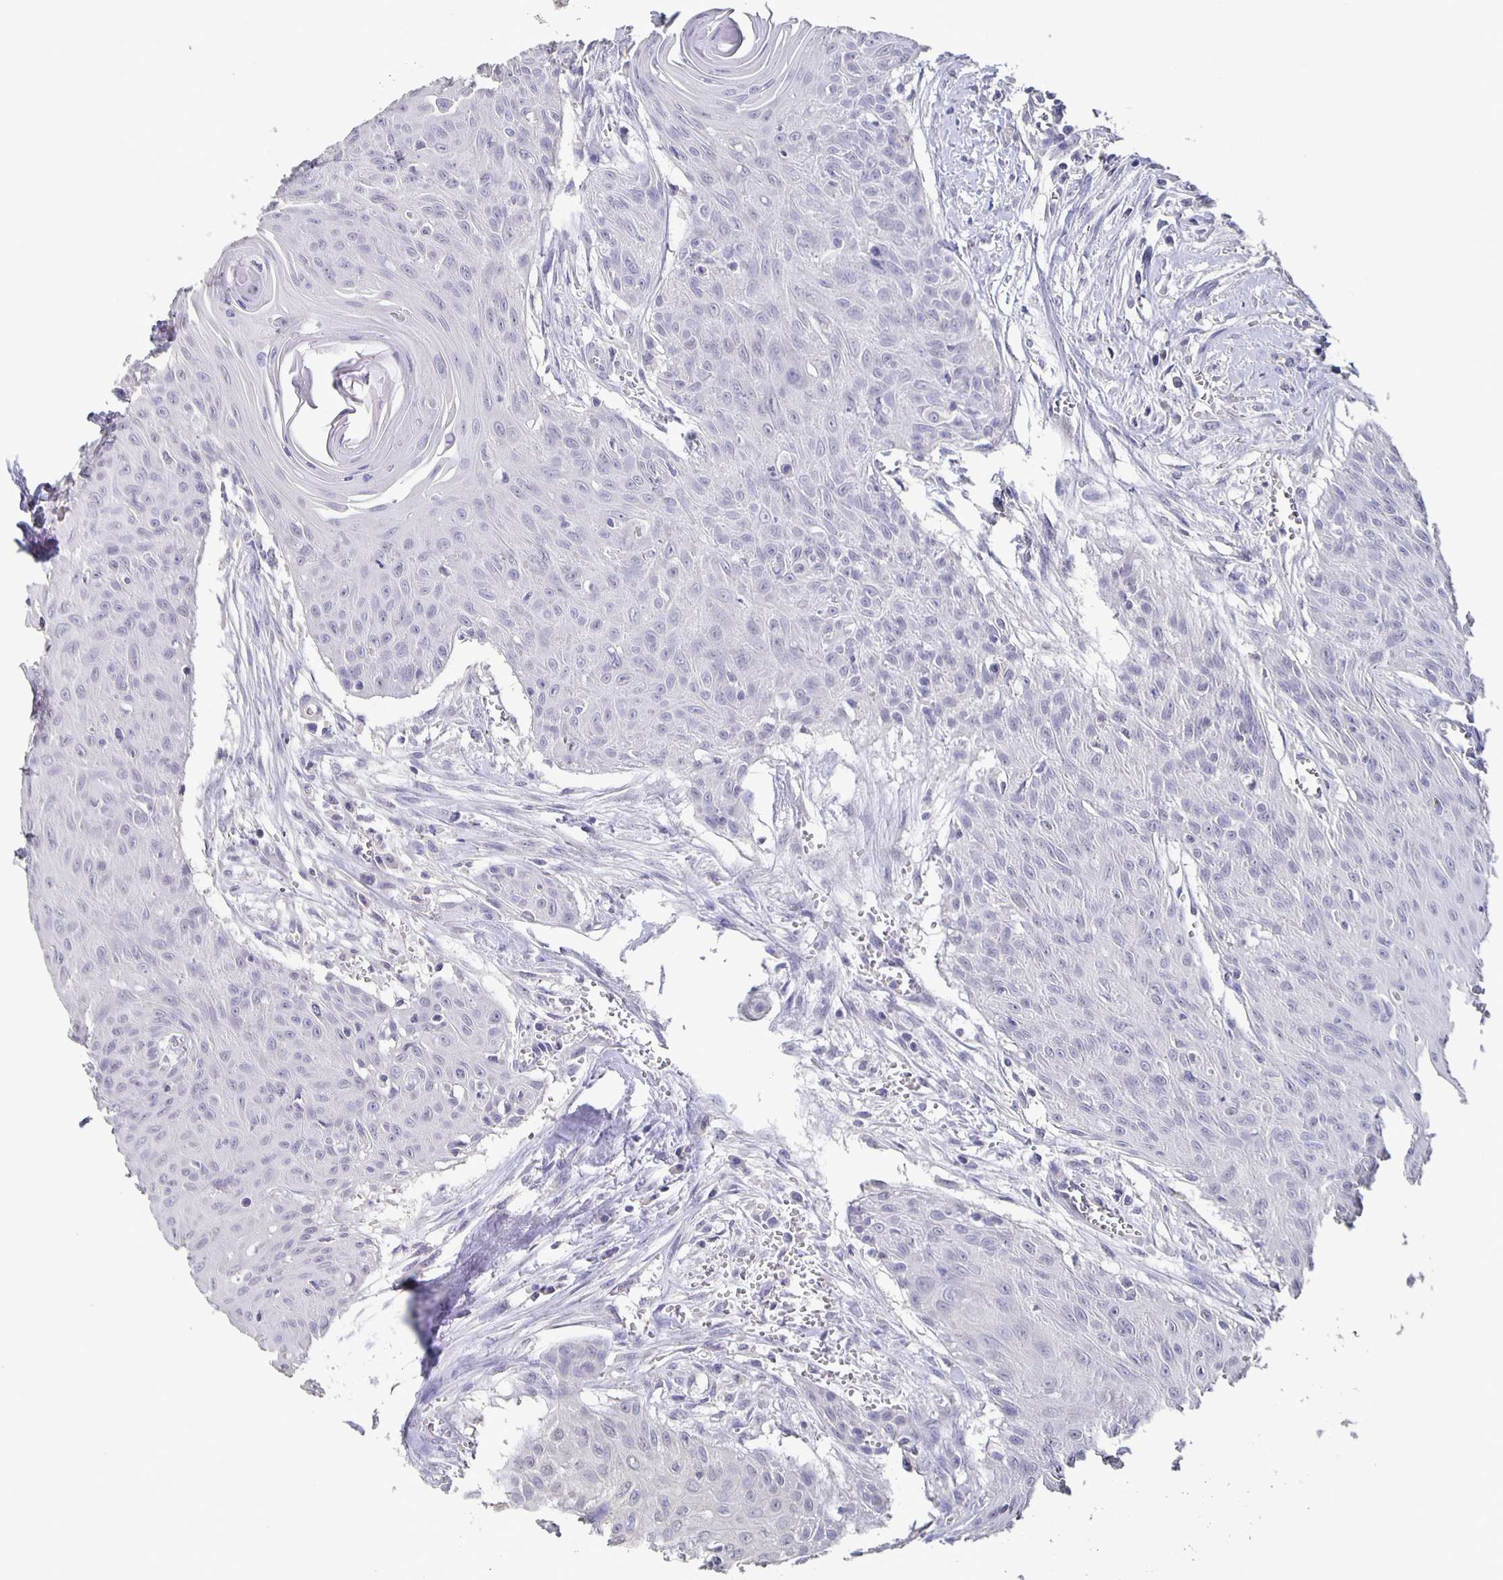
{"staining": {"intensity": "negative", "quantity": "none", "location": "none"}, "tissue": "head and neck cancer", "cell_type": "Tumor cells", "image_type": "cancer", "snomed": [{"axis": "morphology", "description": "Squamous cell carcinoma, NOS"}, {"axis": "topography", "description": "Lymph node"}, {"axis": "topography", "description": "Salivary gland"}, {"axis": "topography", "description": "Head-Neck"}], "caption": "IHC photomicrograph of neoplastic tissue: head and neck cancer (squamous cell carcinoma) stained with DAB (3,3'-diaminobenzidine) demonstrates no significant protein positivity in tumor cells.", "gene": "CACNA2D2", "patient": {"sex": "female", "age": 74}}